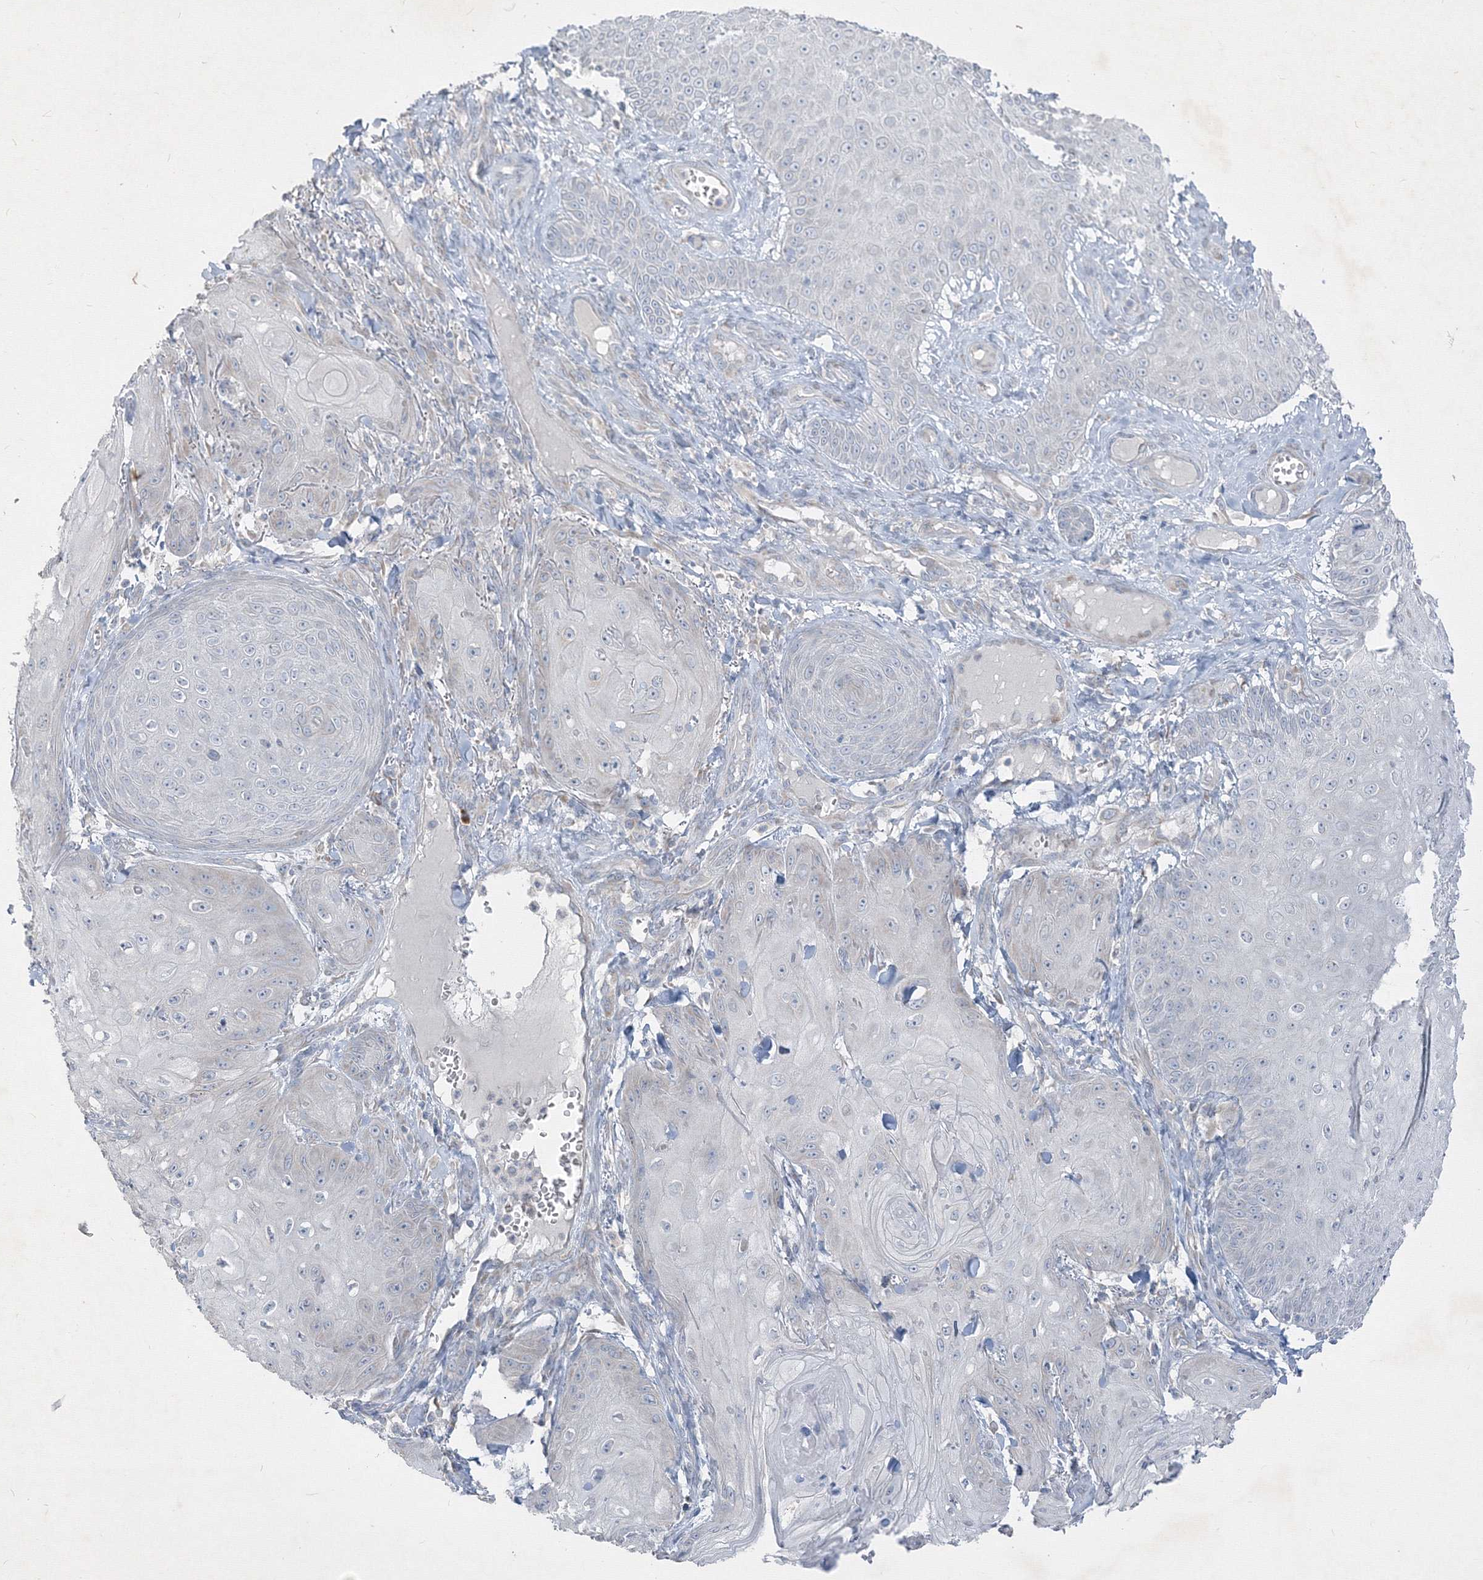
{"staining": {"intensity": "negative", "quantity": "none", "location": "none"}, "tissue": "skin cancer", "cell_type": "Tumor cells", "image_type": "cancer", "snomed": [{"axis": "morphology", "description": "Squamous cell carcinoma, NOS"}, {"axis": "topography", "description": "Skin"}], "caption": "Squamous cell carcinoma (skin) was stained to show a protein in brown. There is no significant positivity in tumor cells.", "gene": "IFNAR1", "patient": {"sex": "male", "age": 74}}